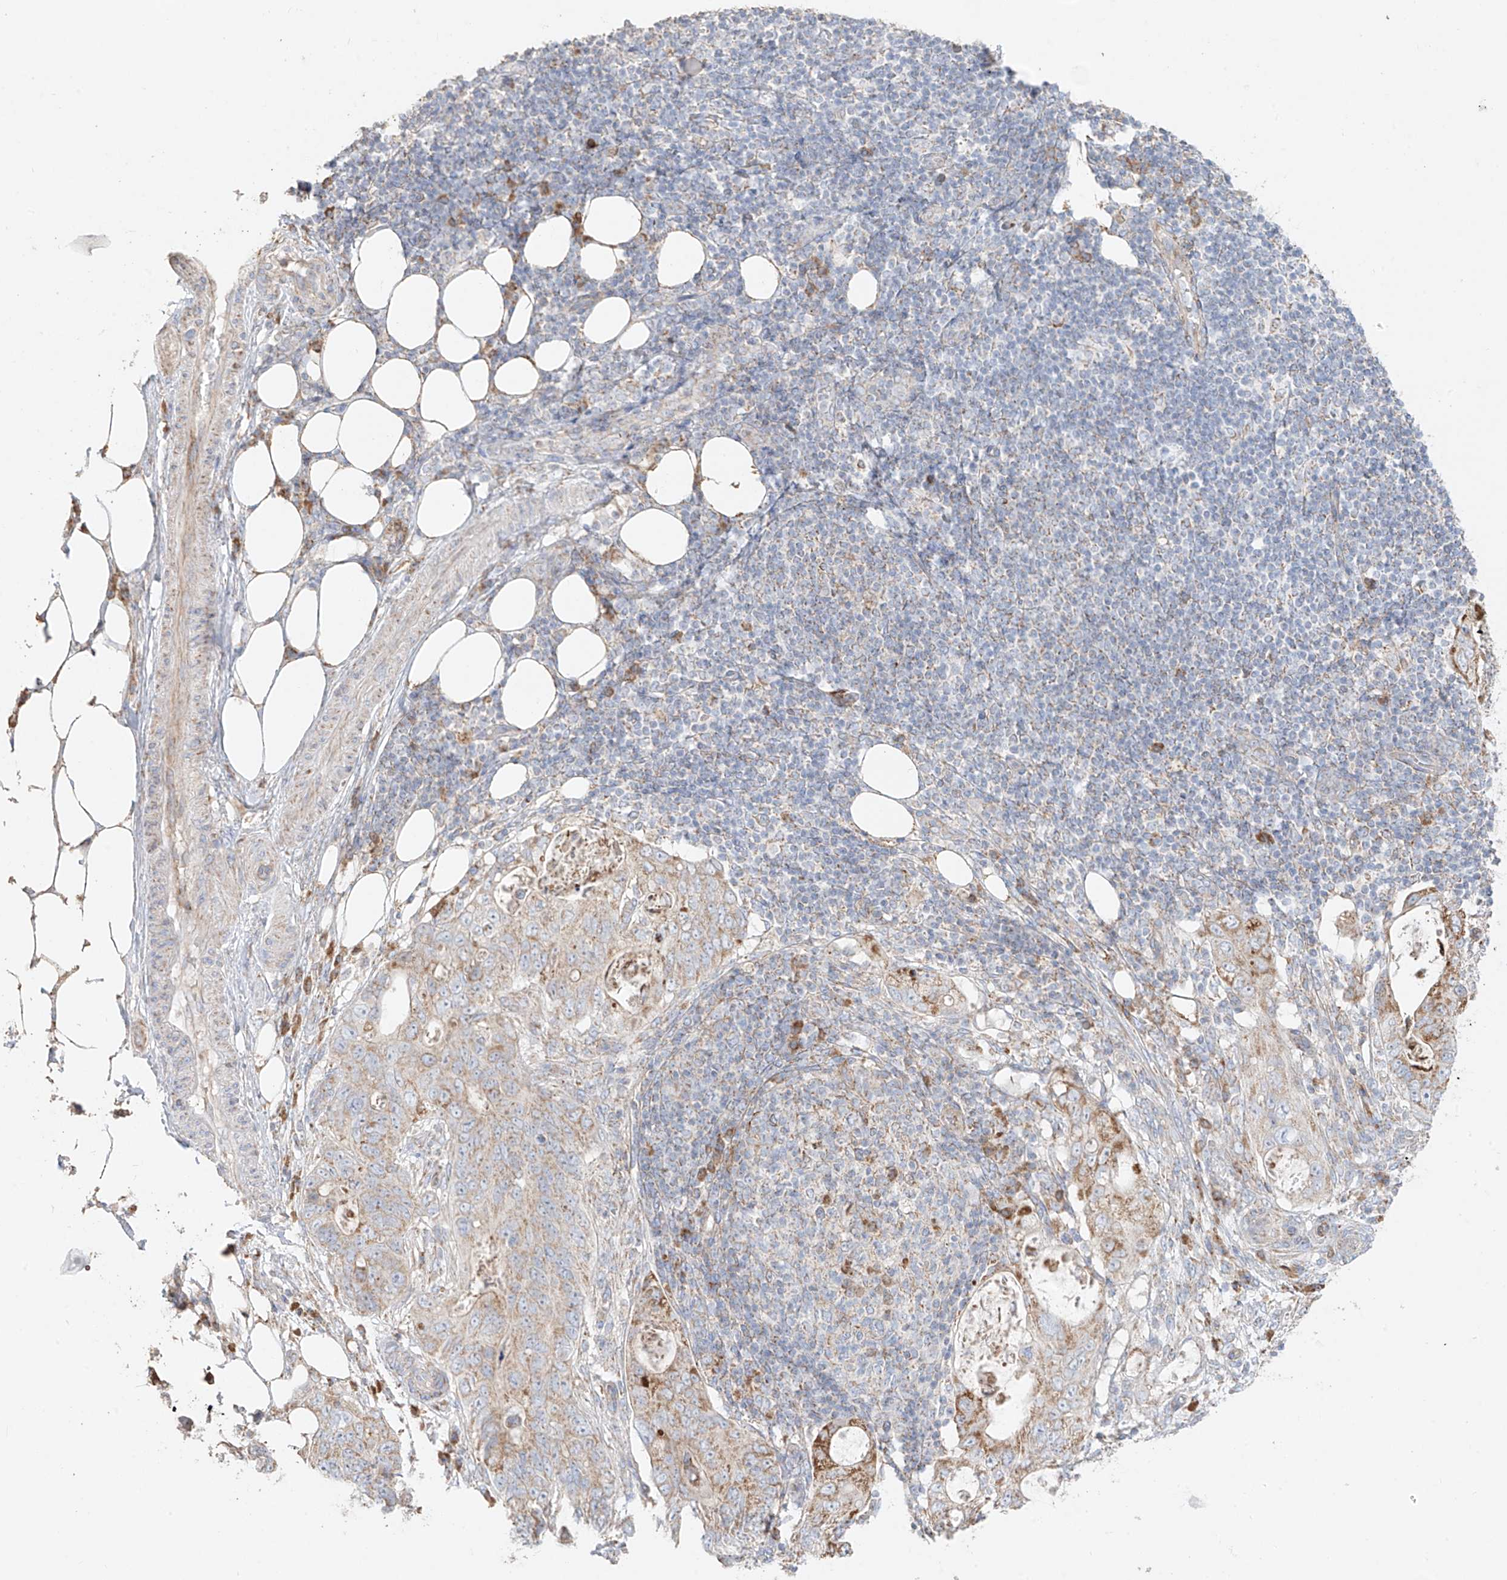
{"staining": {"intensity": "moderate", "quantity": "25%-75%", "location": "cytoplasmic/membranous"}, "tissue": "stomach cancer", "cell_type": "Tumor cells", "image_type": "cancer", "snomed": [{"axis": "morphology", "description": "Adenocarcinoma, NOS"}, {"axis": "topography", "description": "Stomach"}], "caption": "Tumor cells show medium levels of moderate cytoplasmic/membranous staining in about 25%-75% of cells in human stomach cancer (adenocarcinoma).", "gene": "COLGALT2", "patient": {"sex": "female", "age": 89}}